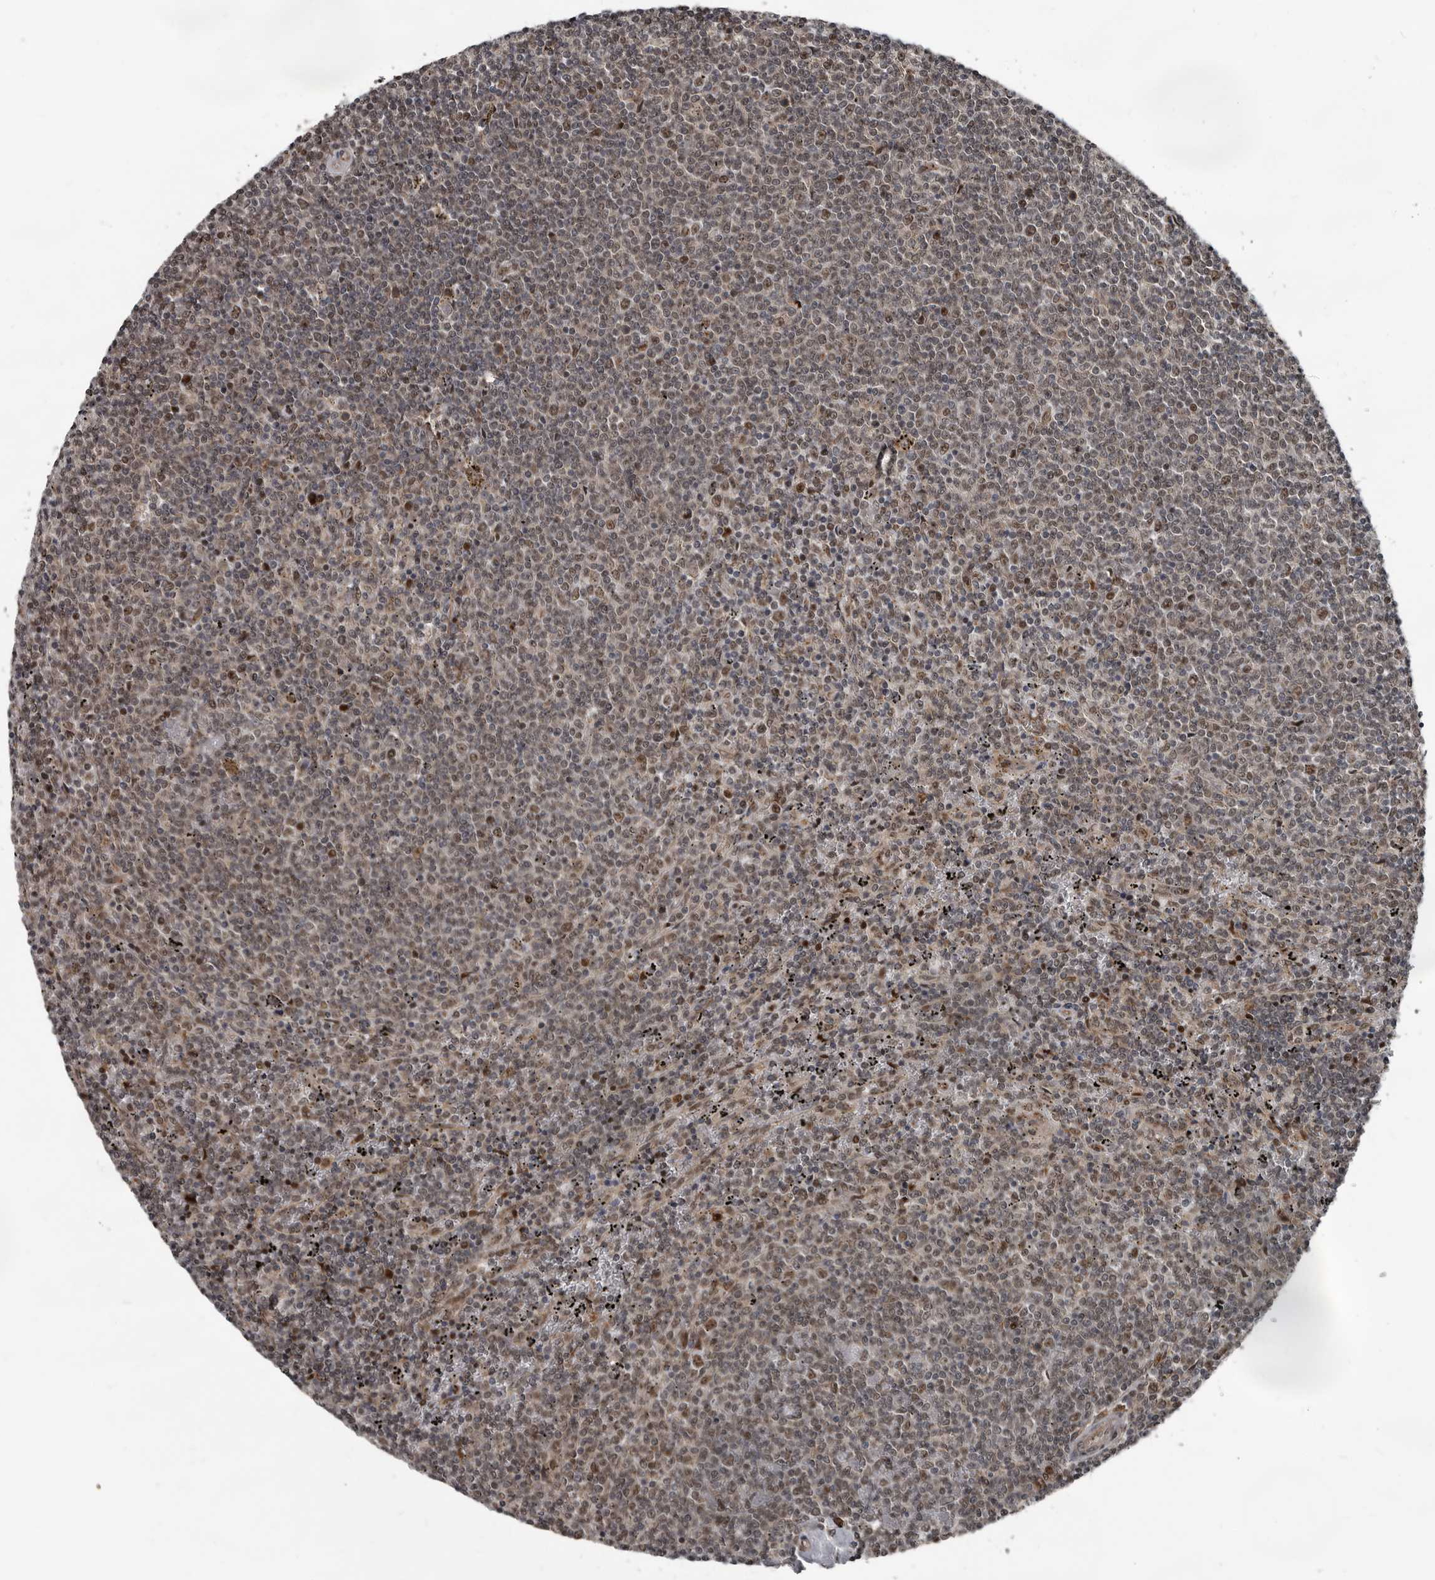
{"staining": {"intensity": "weak", "quantity": "25%-75%", "location": "nuclear"}, "tissue": "lymphoma", "cell_type": "Tumor cells", "image_type": "cancer", "snomed": [{"axis": "morphology", "description": "Malignant lymphoma, non-Hodgkin's type, Low grade"}, {"axis": "topography", "description": "Spleen"}], "caption": "Lymphoma stained for a protein reveals weak nuclear positivity in tumor cells.", "gene": "CHD1L", "patient": {"sex": "female", "age": 50}}